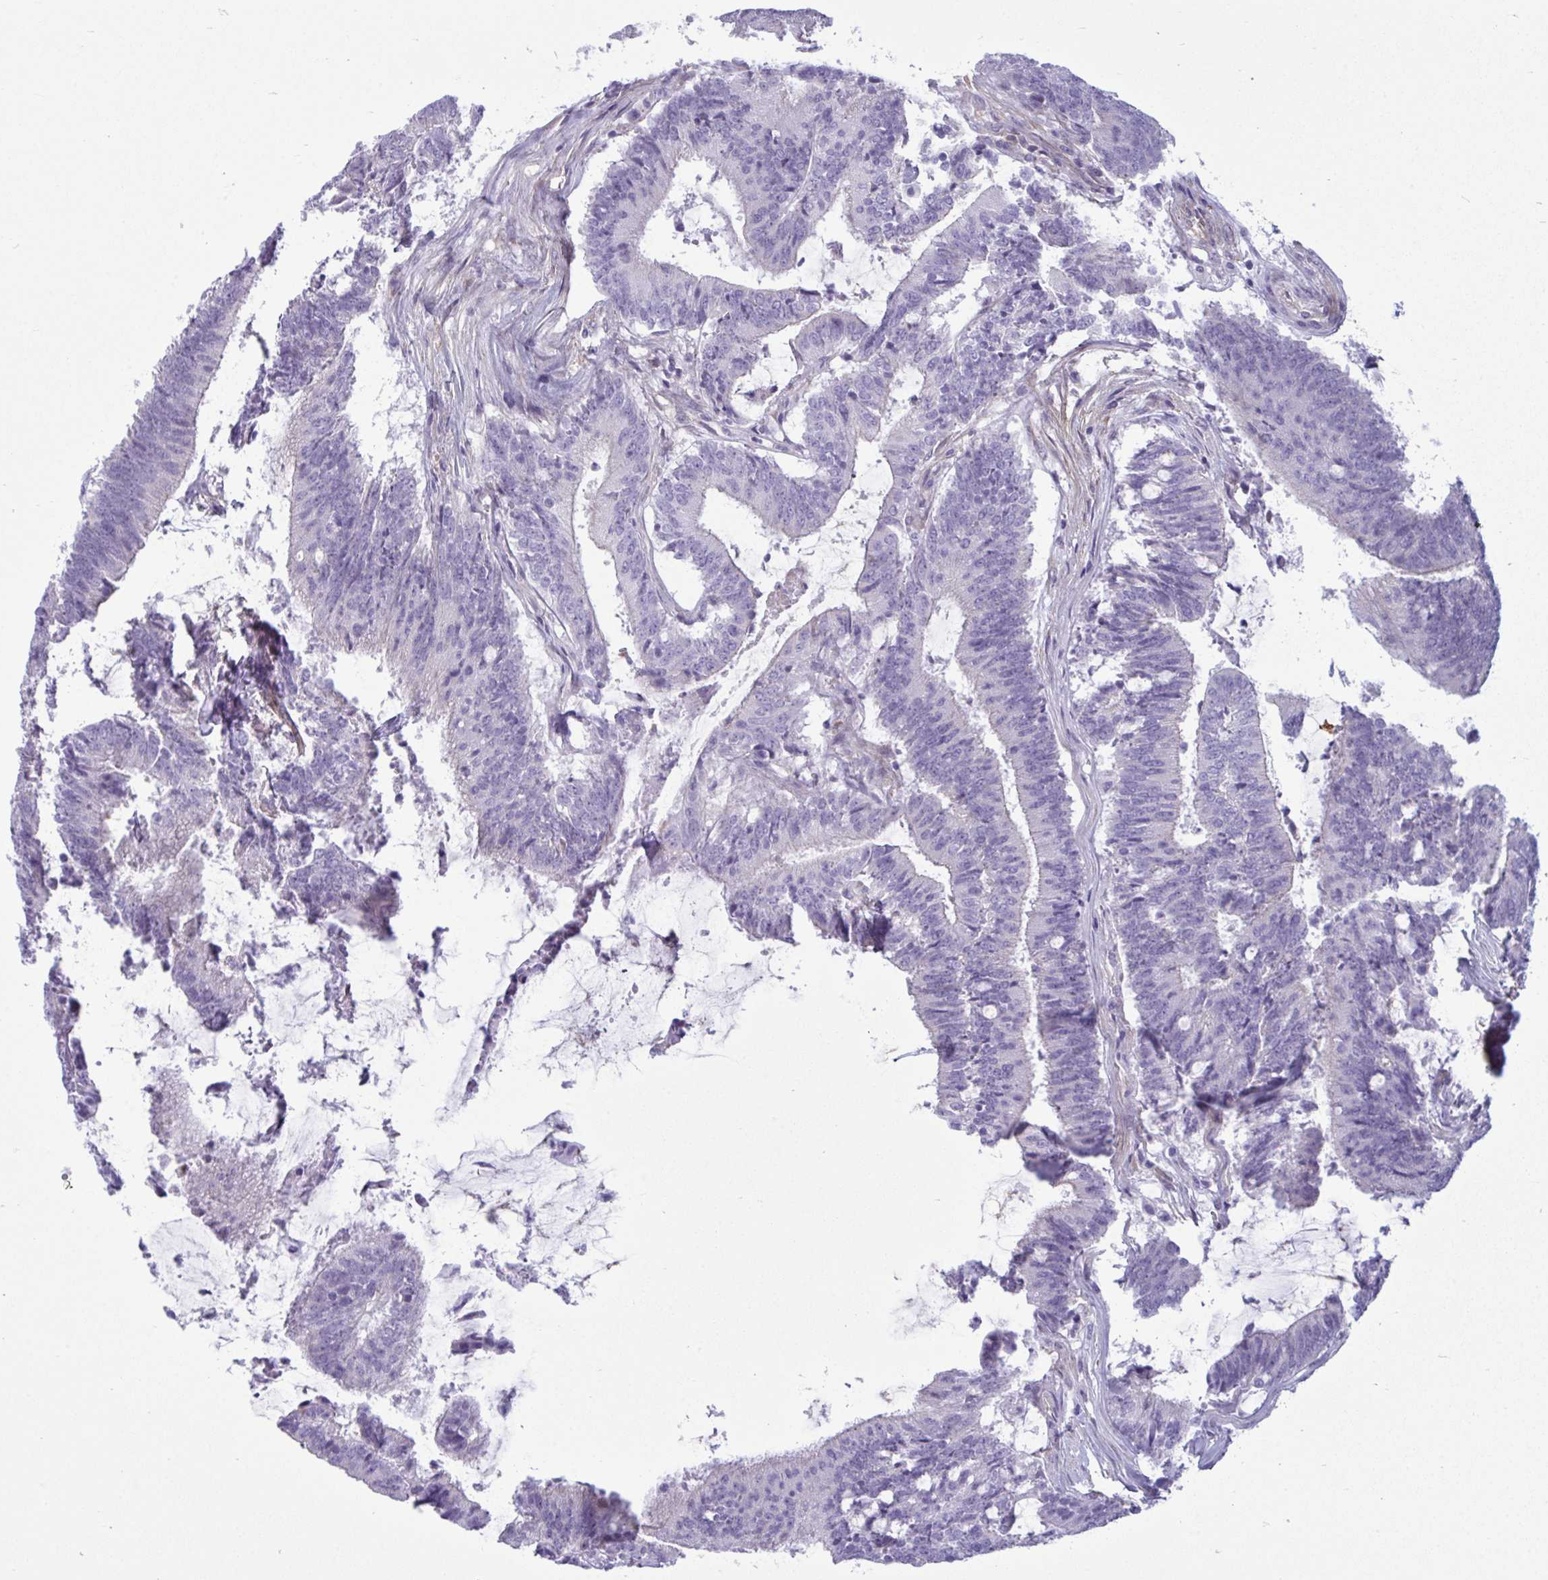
{"staining": {"intensity": "negative", "quantity": "none", "location": "none"}, "tissue": "colorectal cancer", "cell_type": "Tumor cells", "image_type": "cancer", "snomed": [{"axis": "morphology", "description": "Adenocarcinoma, NOS"}, {"axis": "topography", "description": "Colon"}], "caption": "The histopathology image exhibits no significant staining in tumor cells of colorectal cancer (adenocarcinoma).", "gene": "MYH10", "patient": {"sex": "female", "age": 43}}